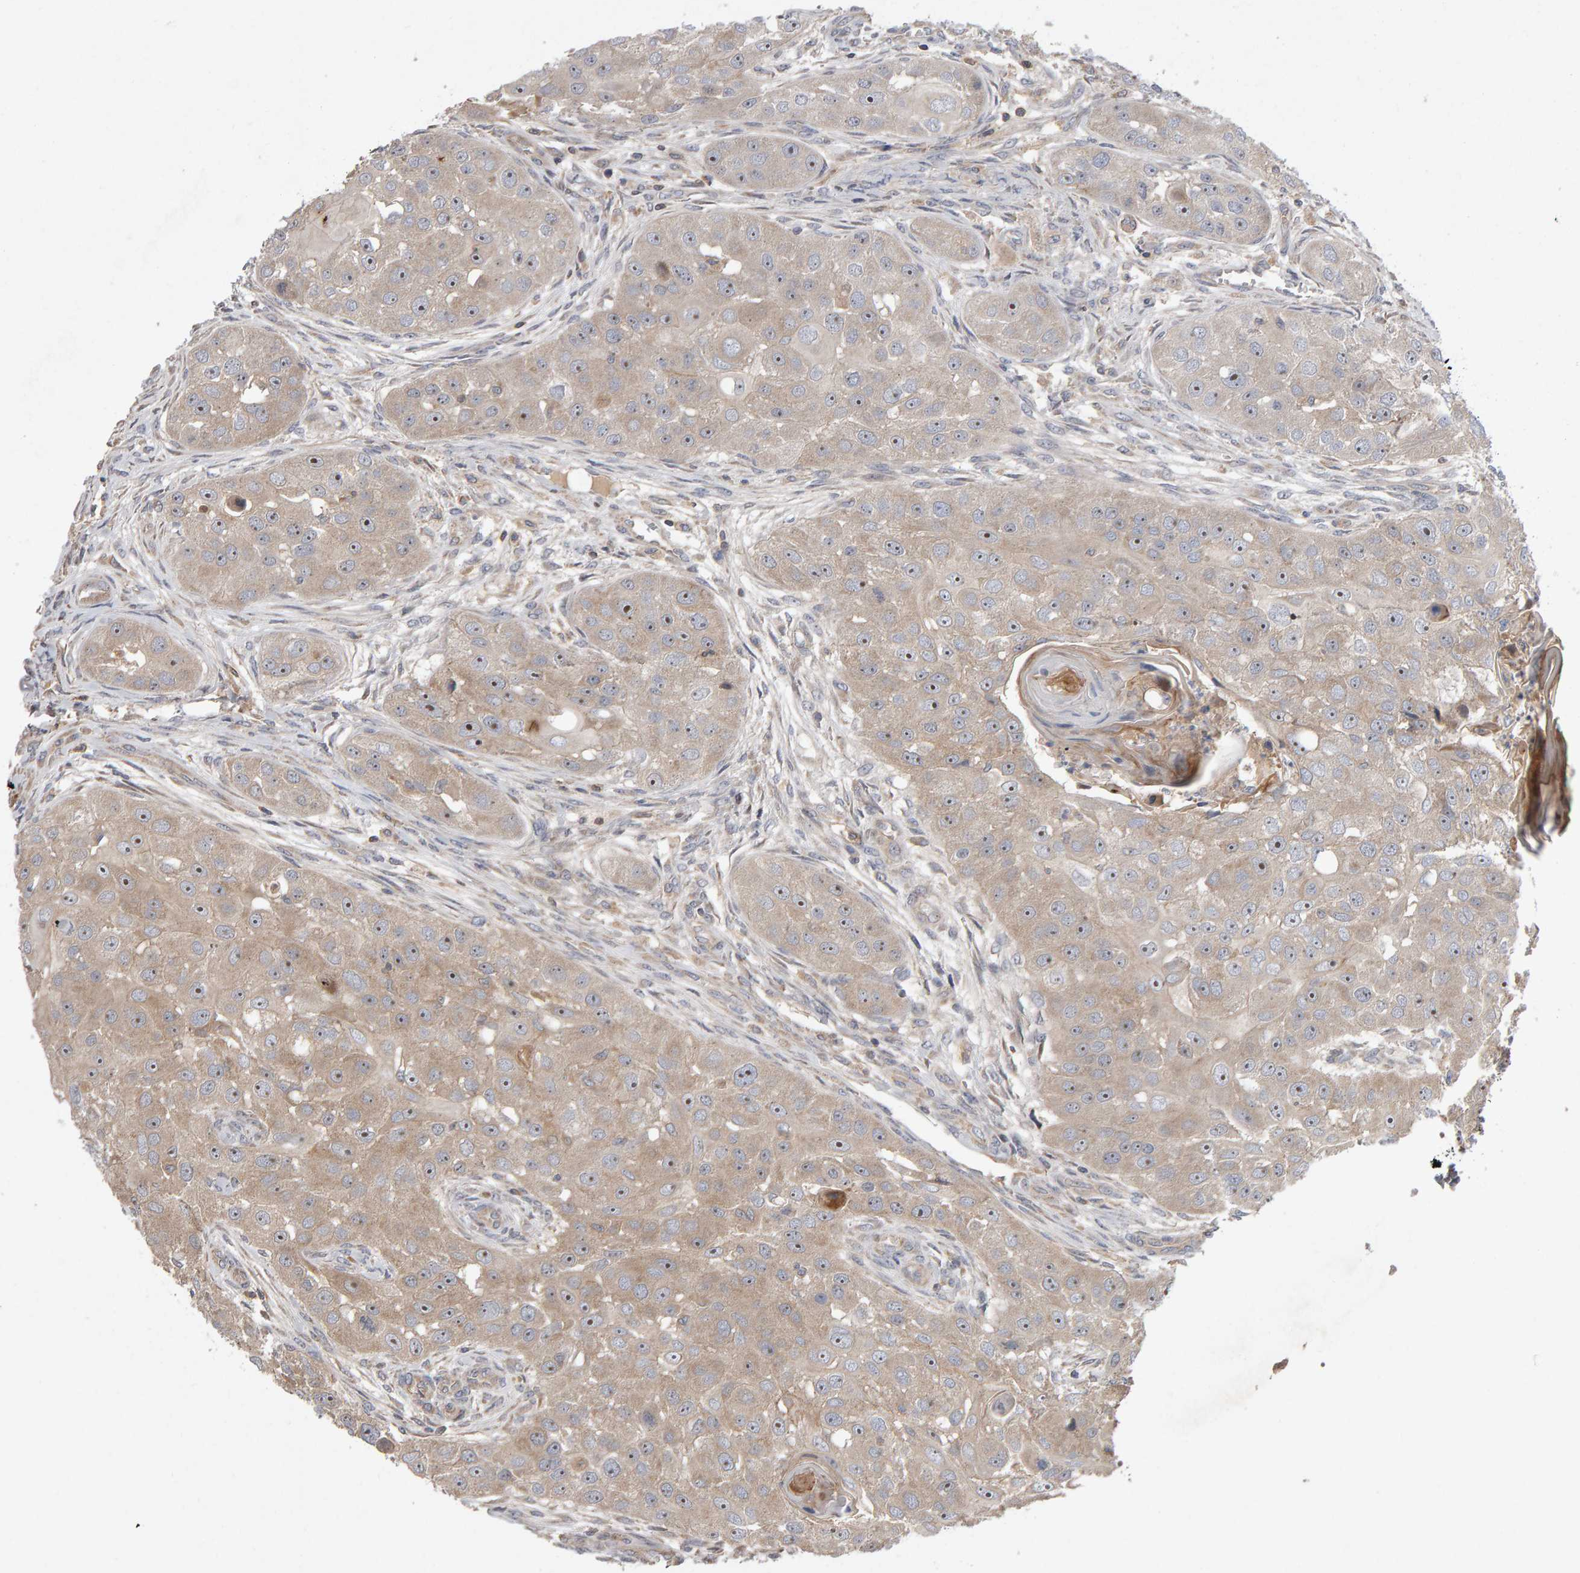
{"staining": {"intensity": "weak", "quantity": ">75%", "location": "cytoplasmic/membranous,nuclear"}, "tissue": "head and neck cancer", "cell_type": "Tumor cells", "image_type": "cancer", "snomed": [{"axis": "morphology", "description": "Normal tissue, NOS"}, {"axis": "morphology", "description": "Squamous cell carcinoma, NOS"}, {"axis": "topography", "description": "Skeletal muscle"}, {"axis": "topography", "description": "Head-Neck"}], "caption": "Protein staining exhibits weak cytoplasmic/membranous and nuclear positivity in about >75% of tumor cells in head and neck cancer.", "gene": "PGS1", "patient": {"sex": "male", "age": 51}}